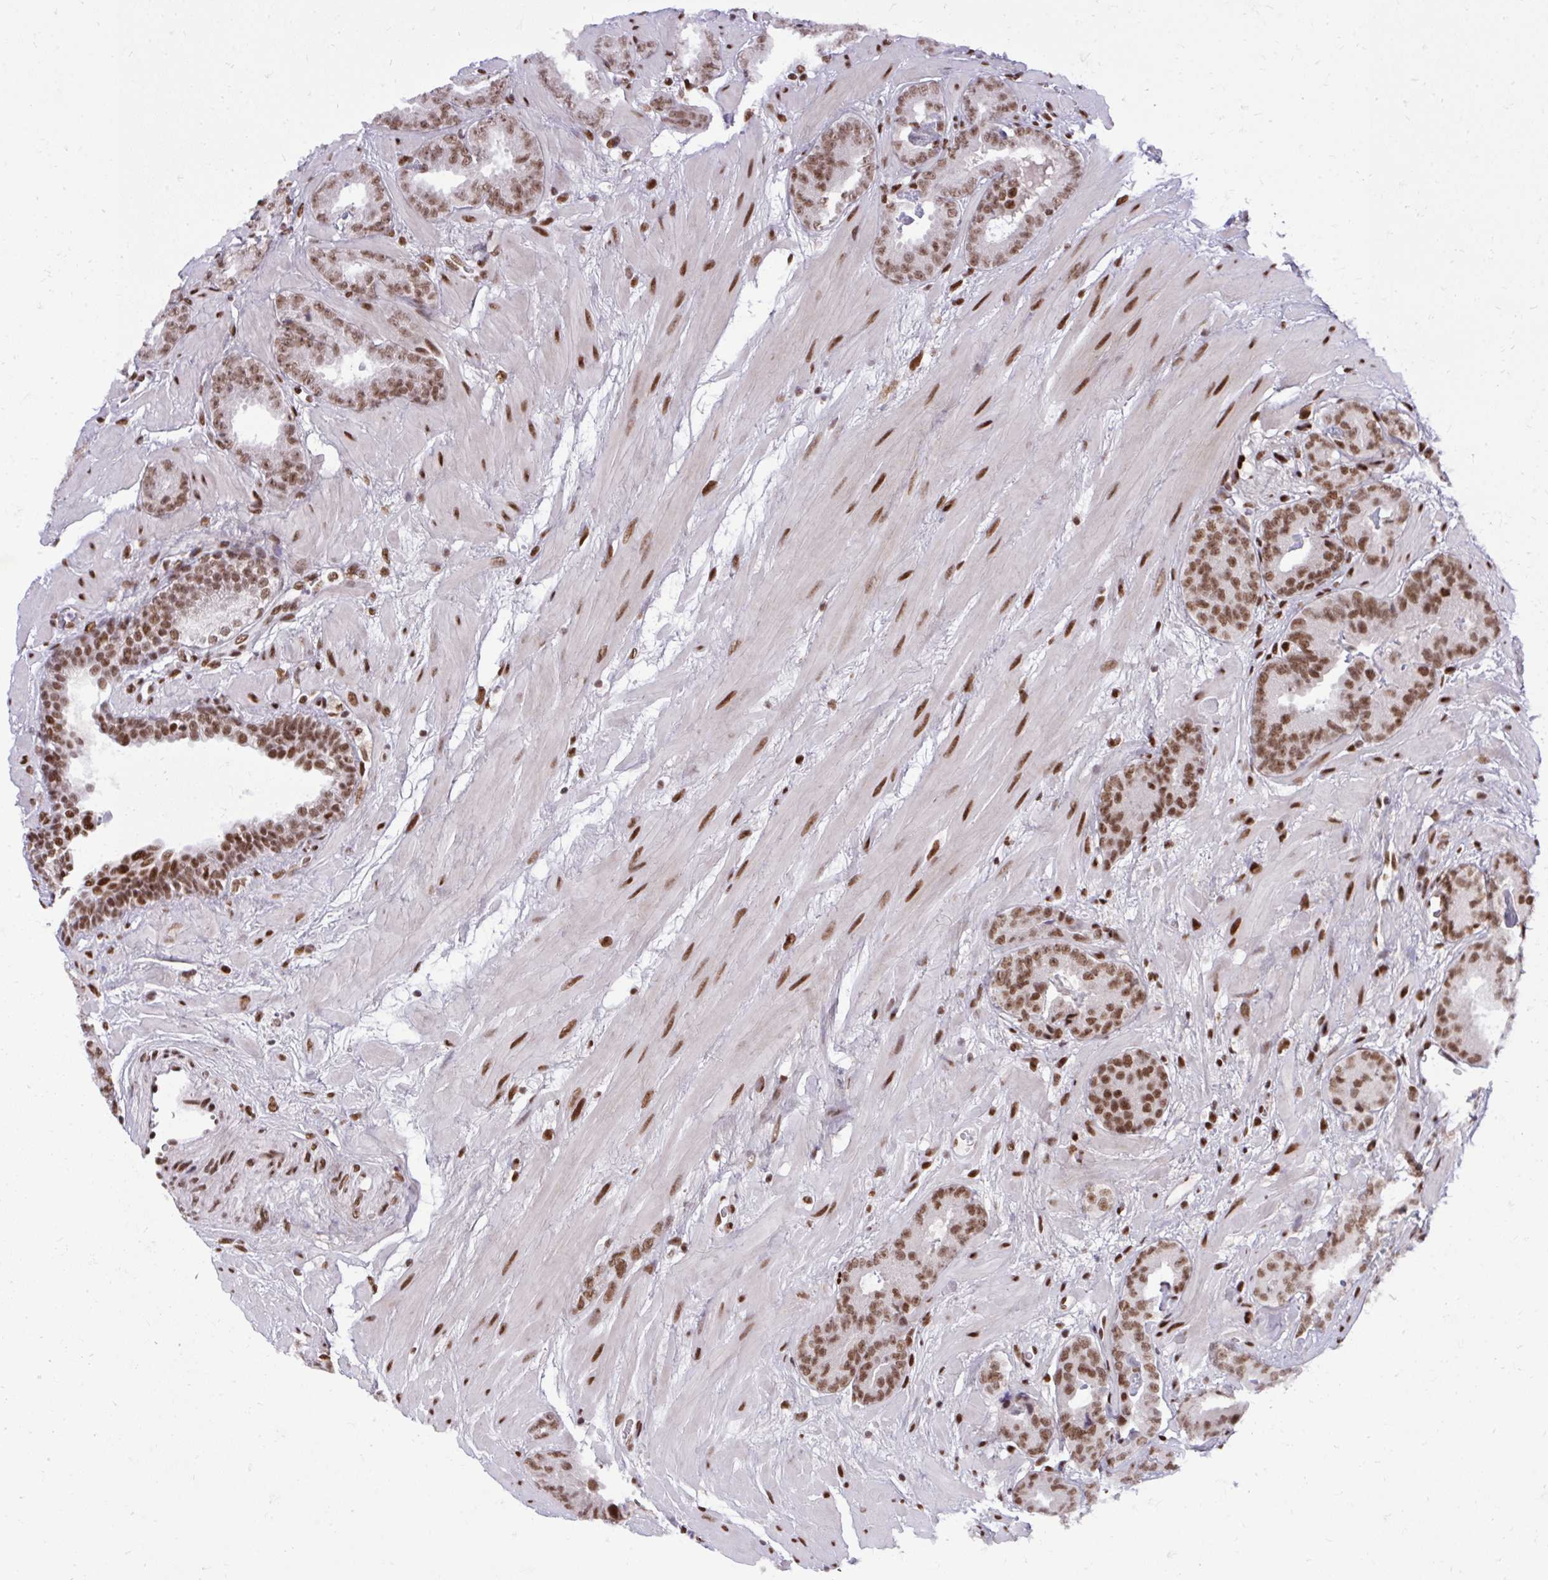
{"staining": {"intensity": "moderate", "quantity": ">75%", "location": "nuclear"}, "tissue": "prostate cancer", "cell_type": "Tumor cells", "image_type": "cancer", "snomed": [{"axis": "morphology", "description": "Adenocarcinoma, Low grade"}, {"axis": "topography", "description": "Prostate"}], "caption": "Prostate cancer was stained to show a protein in brown. There is medium levels of moderate nuclear positivity in approximately >75% of tumor cells.", "gene": "CDYL", "patient": {"sex": "male", "age": 62}}